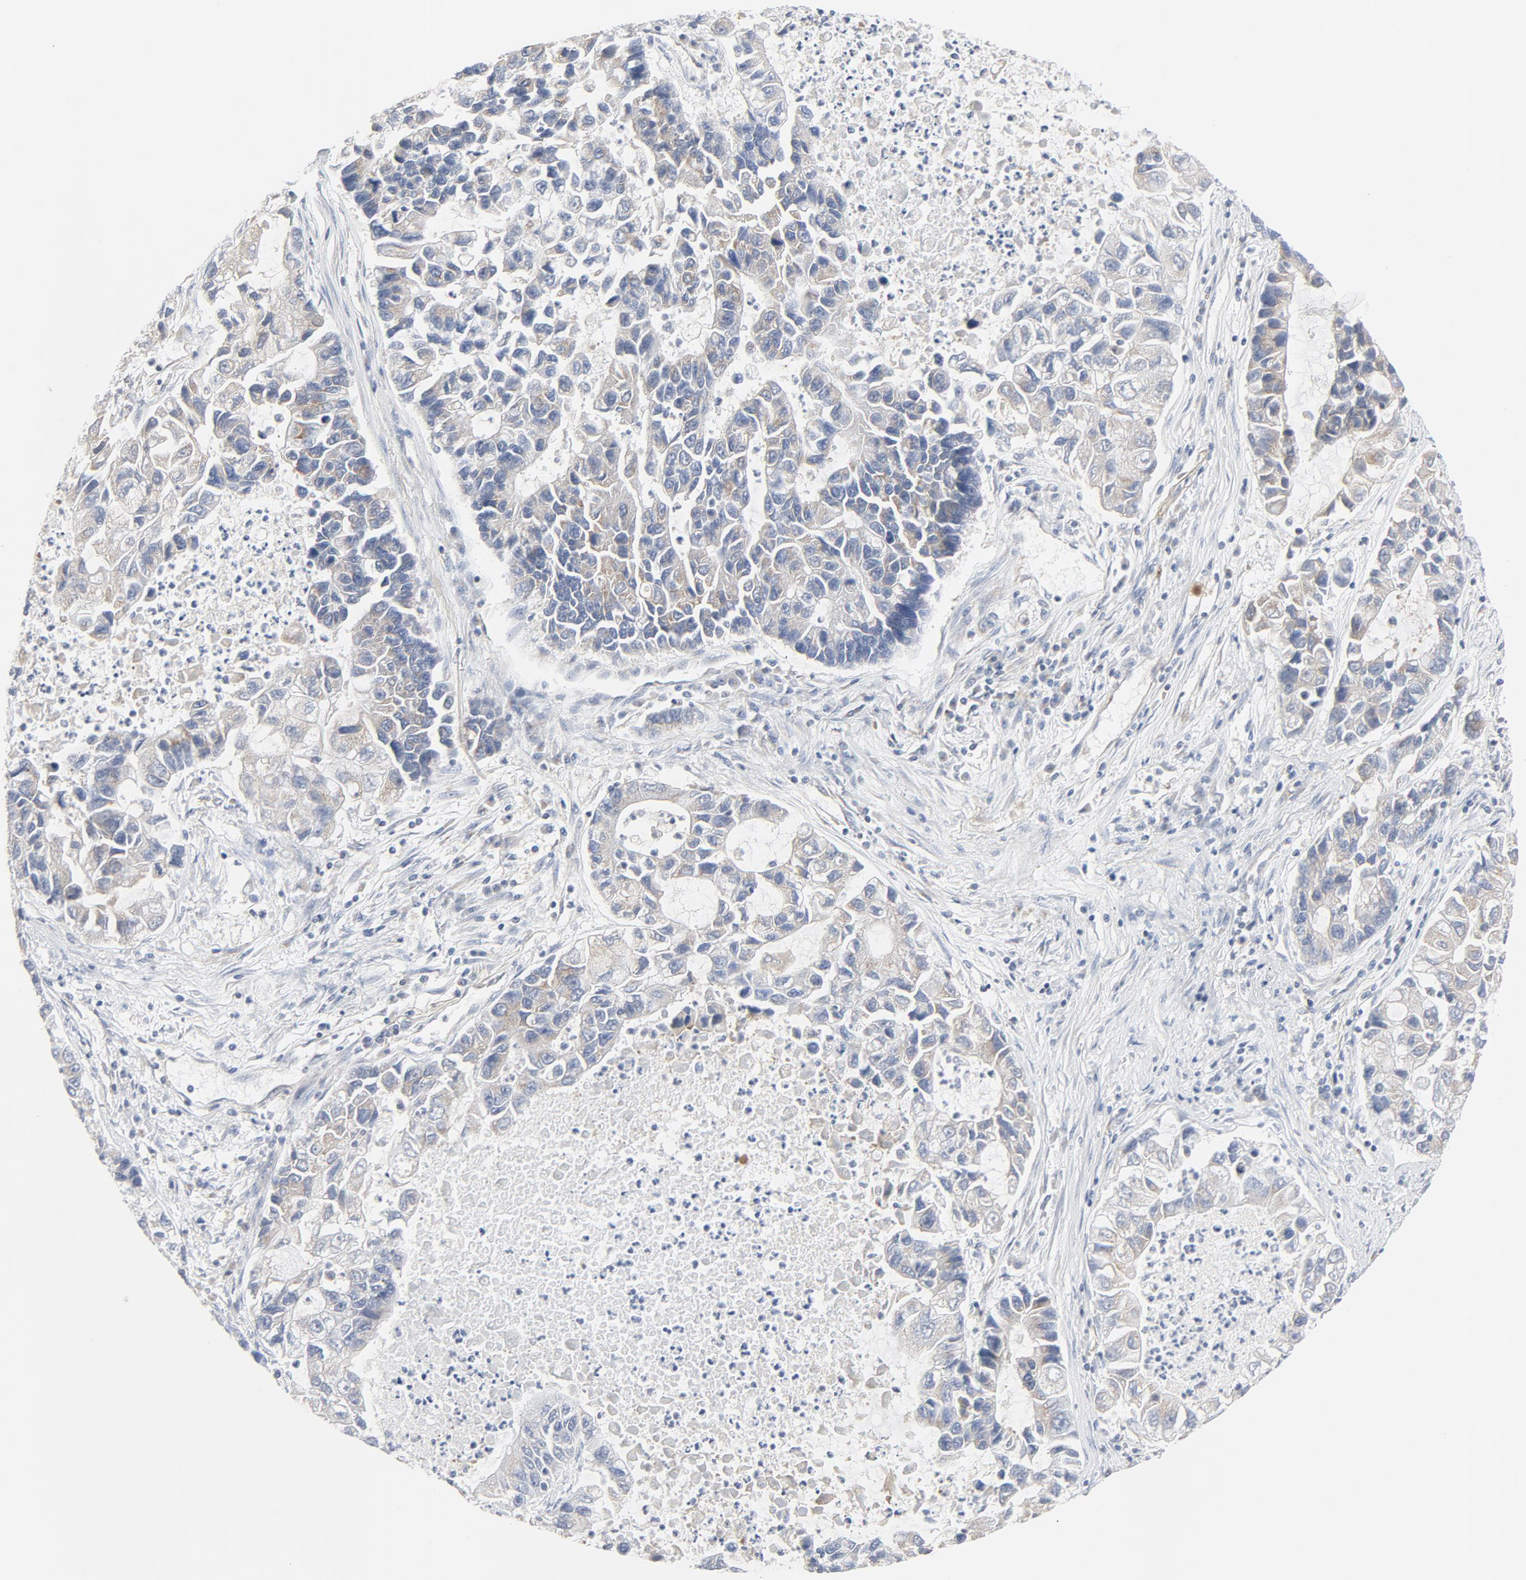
{"staining": {"intensity": "weak", "quantity": "25%-75%", "location": "cytoplasmic/membranous"}, "tissue": "lung cancer", "cell_type": "Tumor cells", "image_type": "cancer", "snomed": [{"axis": "morphology", "description": "Adenocarcinoma, NOS"}, {"axis": "topography", "description": "Lung"}], "caption": "Immunohistochemical staining of human lung cancer (adenocarcinoma) exhibits low levels of weak cytoplasmic/membranous expression in about 25%-75% of tumor cells.", "gene": "RABEP1", "patient": {"sex": "female", "age": 51}}